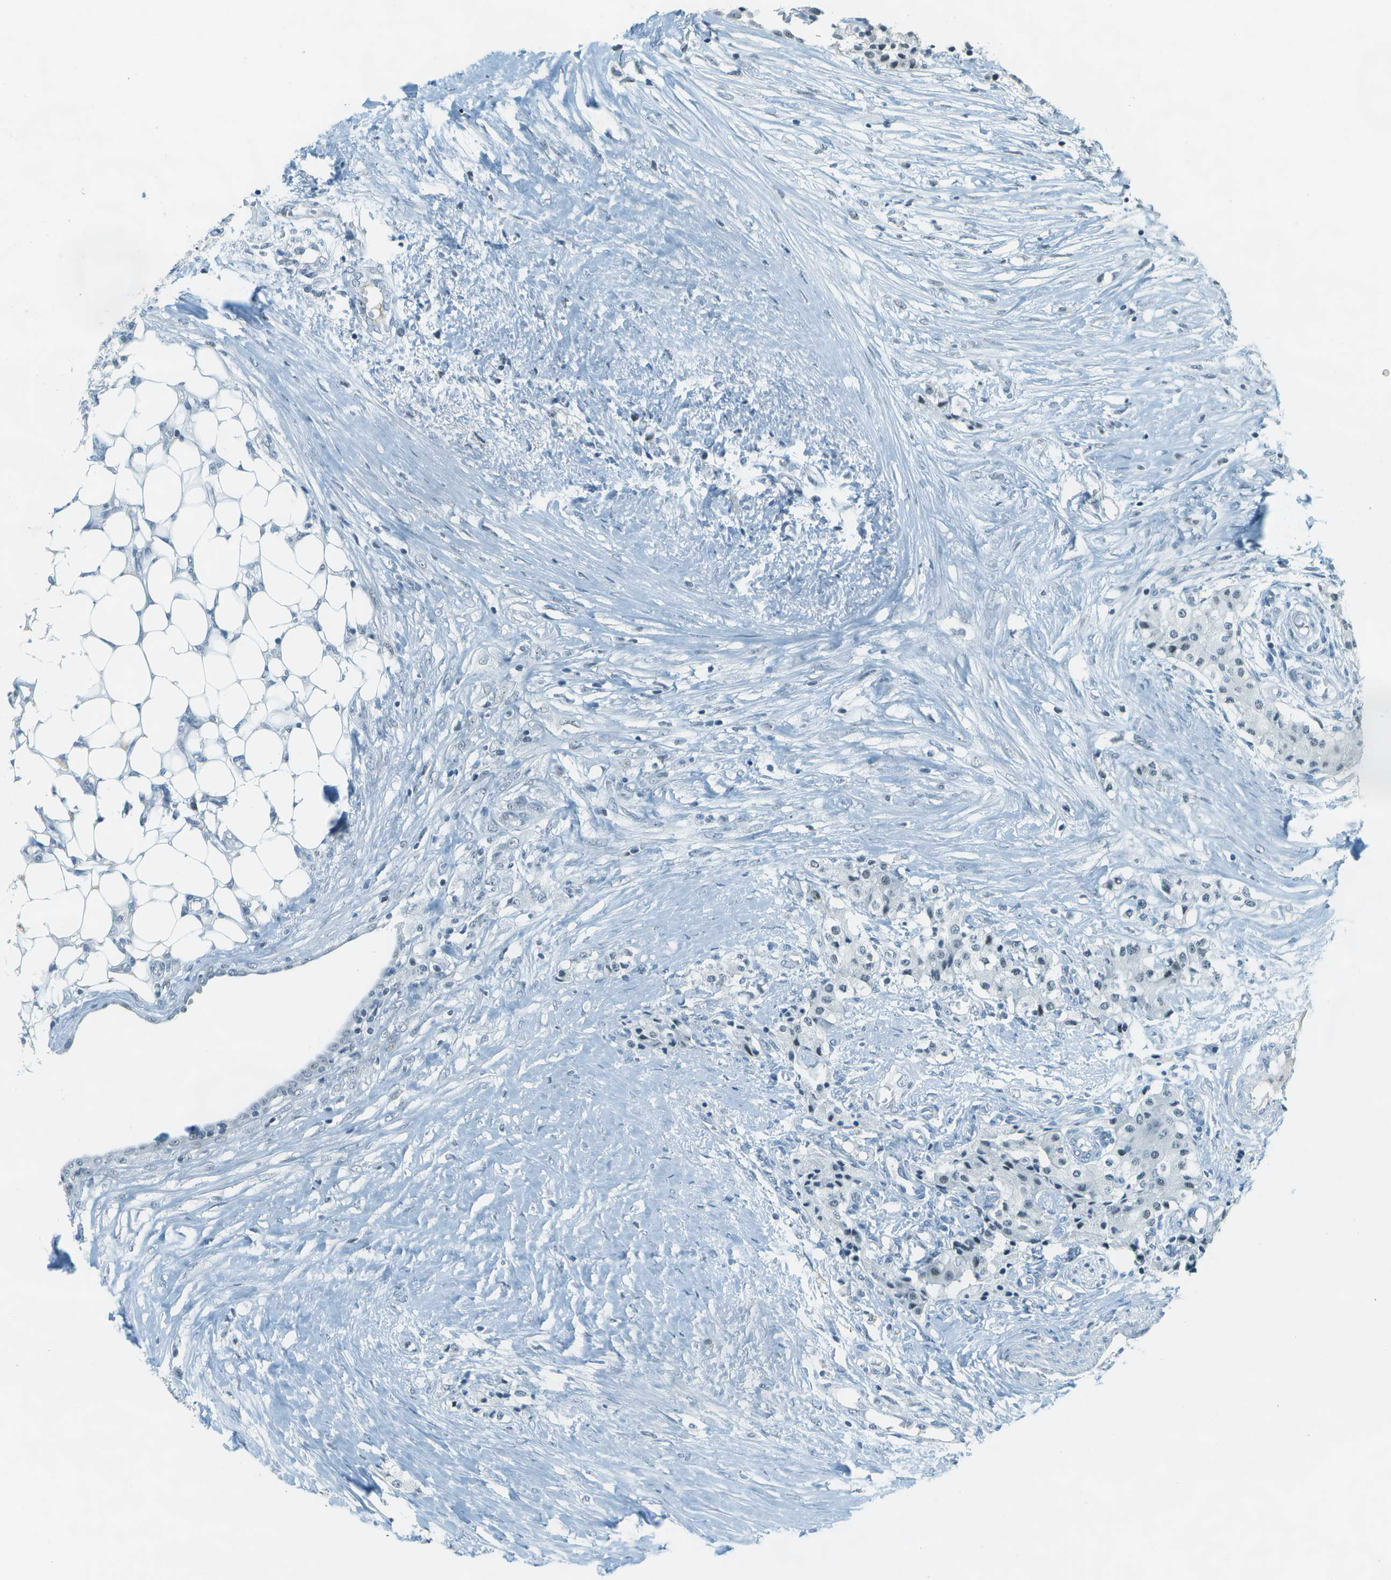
{"staining": {"intensity": "negative", "quantity": "none", "location": "none"}, "tissue": "carcinoid", "cell_type": "Tumor cells", "image_type": "cancer", "snomed": [{"axis": "morphology", "description": "Carcinoid, malignant, NOS"}, {"axis": "topography", "description": "Colon"}], "caption": "Tumor cells show no significant expression in carcinoid (malignant).", "gene": "NEK11", "patient": {"sex": "female", "age": 52}}